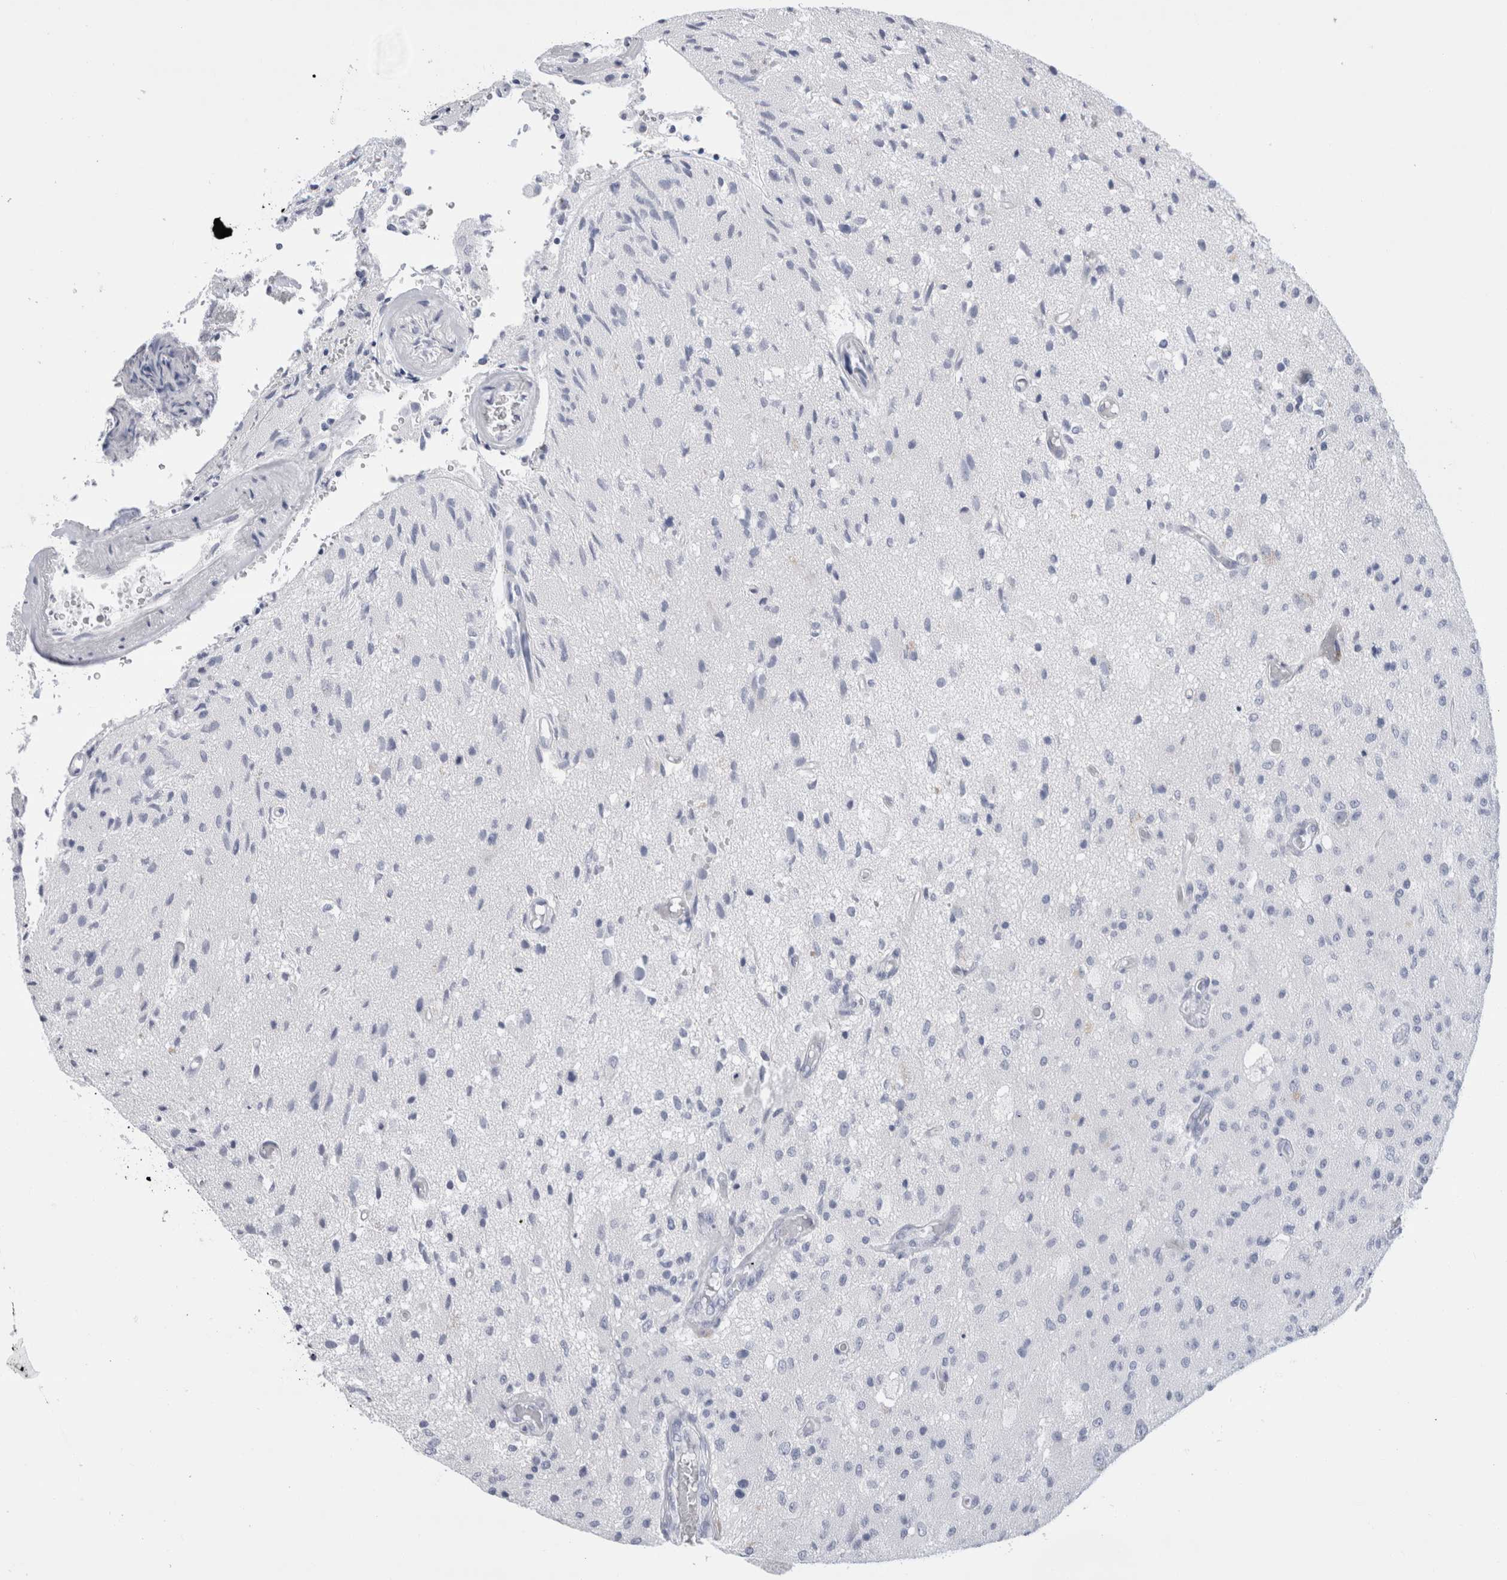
{"staining": {"intensity": "negative", "quantity": "none", "location": "none"}, "tissue": "glioma", "cell_type": "Tumor cells", "image_type": "cancer", "snomed": [{"axis": "morphology", "description": "Normal tissue, NOS"}, {"axis": "morphology", "description": "Glioma, malignant, High grade"}, {"axis": "topography", "description": "Cerebral cortex"}], "caption": "A histopathology image of human glioma is negative for staining in tumor cells. (Stains: DAB (3,3'-diaminobenzidine) immunohistochemistry (IHC) with hematoxylin counter stain, Microscopy: brightfield microscopy at high magnification).", "gene": "ECHDC2", "patient": {"sex": "male", "age": 77}}